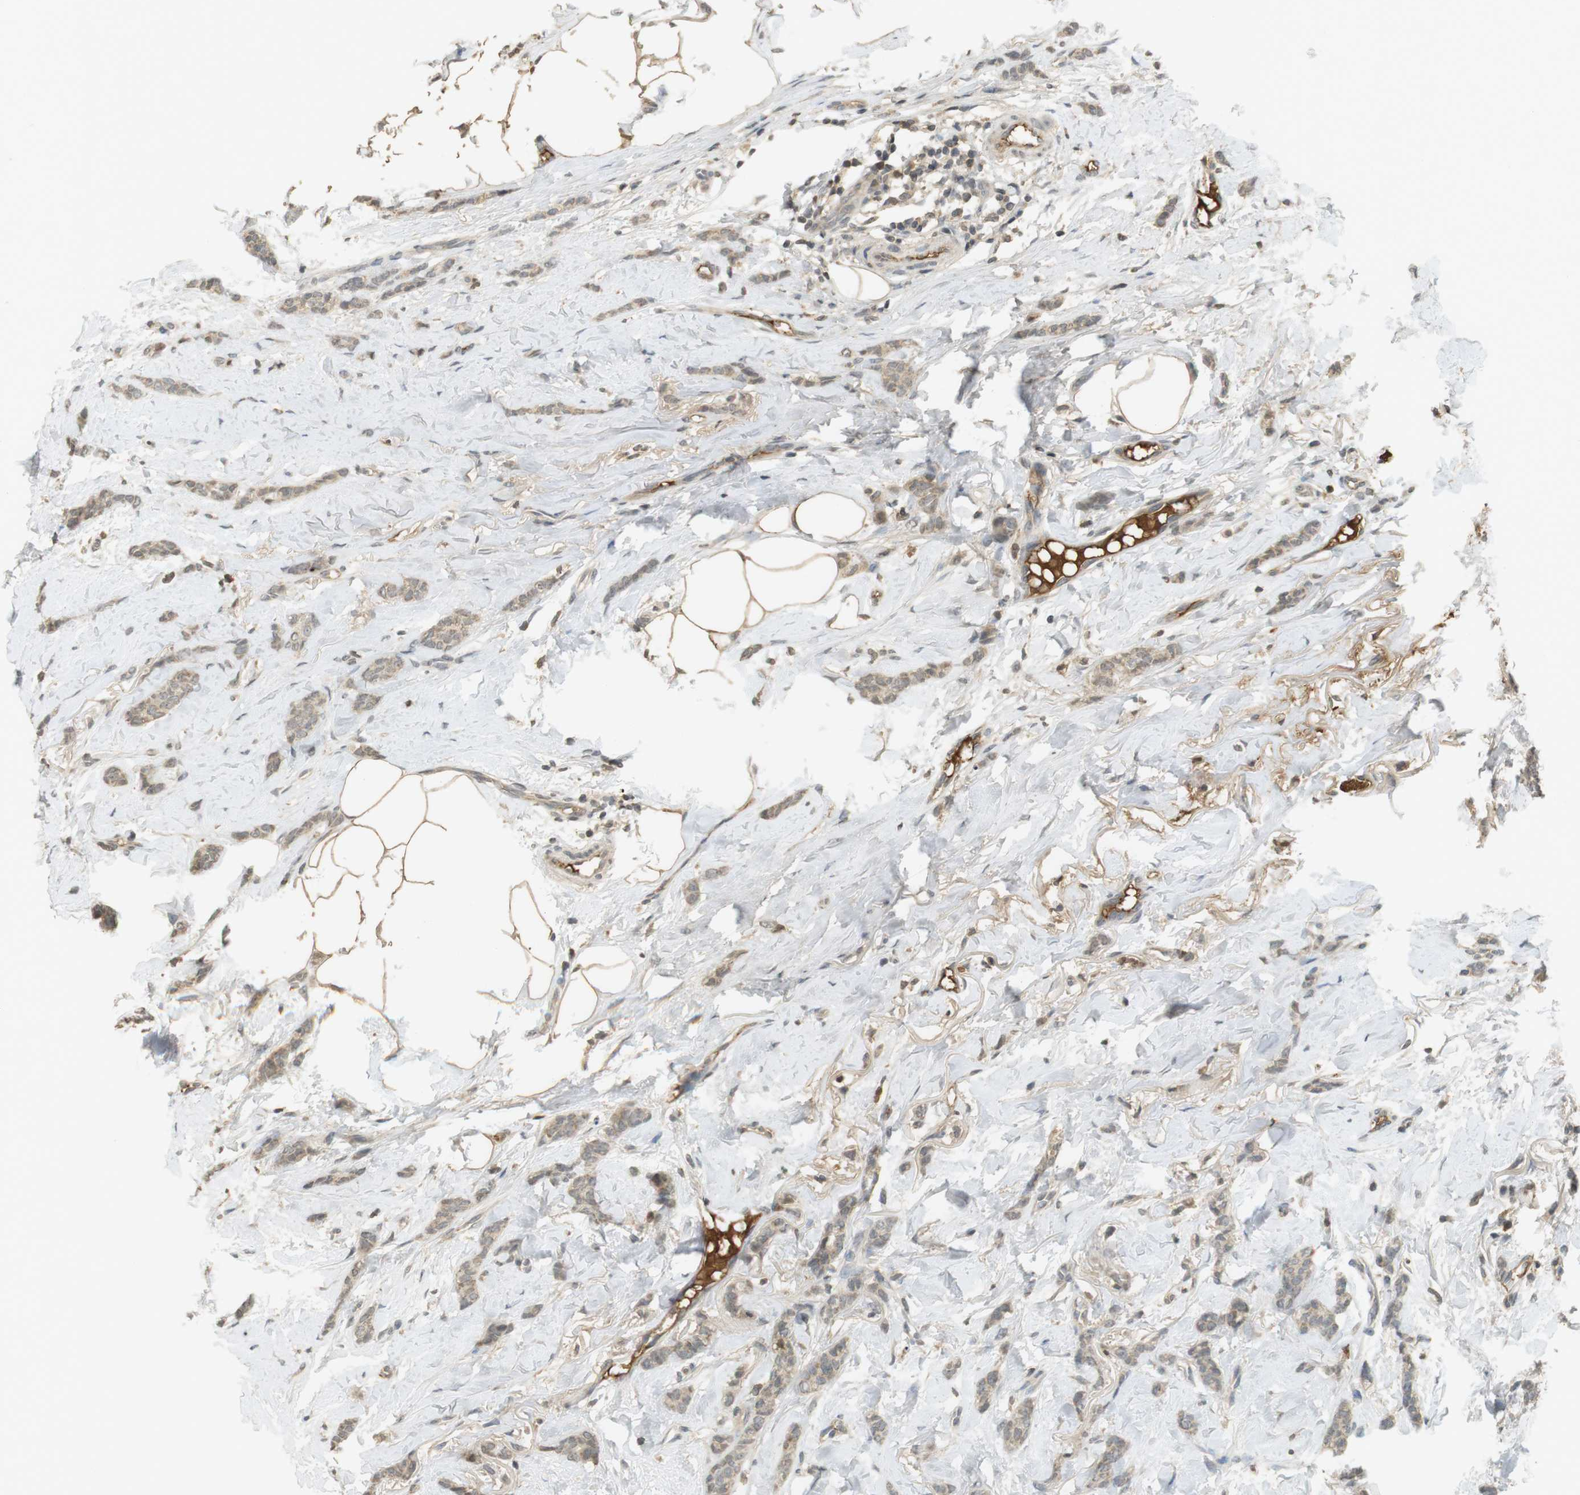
{"staining": {"intensity": "weak", "quantity": "<25%", "location": "cytoplasmic/membranous"}, "tissue": "breast cancer", "cell_type": "Tumor cells", "image_type": "cancer", "snomed": [{"axis": "morphology", "description": "Lobular carcinoma"}, {"axis": "topography", "description": "Skin"}, {"axis": "topography", "description": "Breast"}], "caption": "An IHC micrograph of breast cancer (lobular carcinoma) is shown. There is no staining in tumor cells of breast cancer (lobular carcinoma). (DAB IHC visualized using brightfield microscopy, high magnification).", "gene": "SRR", "patient": {"sex": "female", "age": 46}}